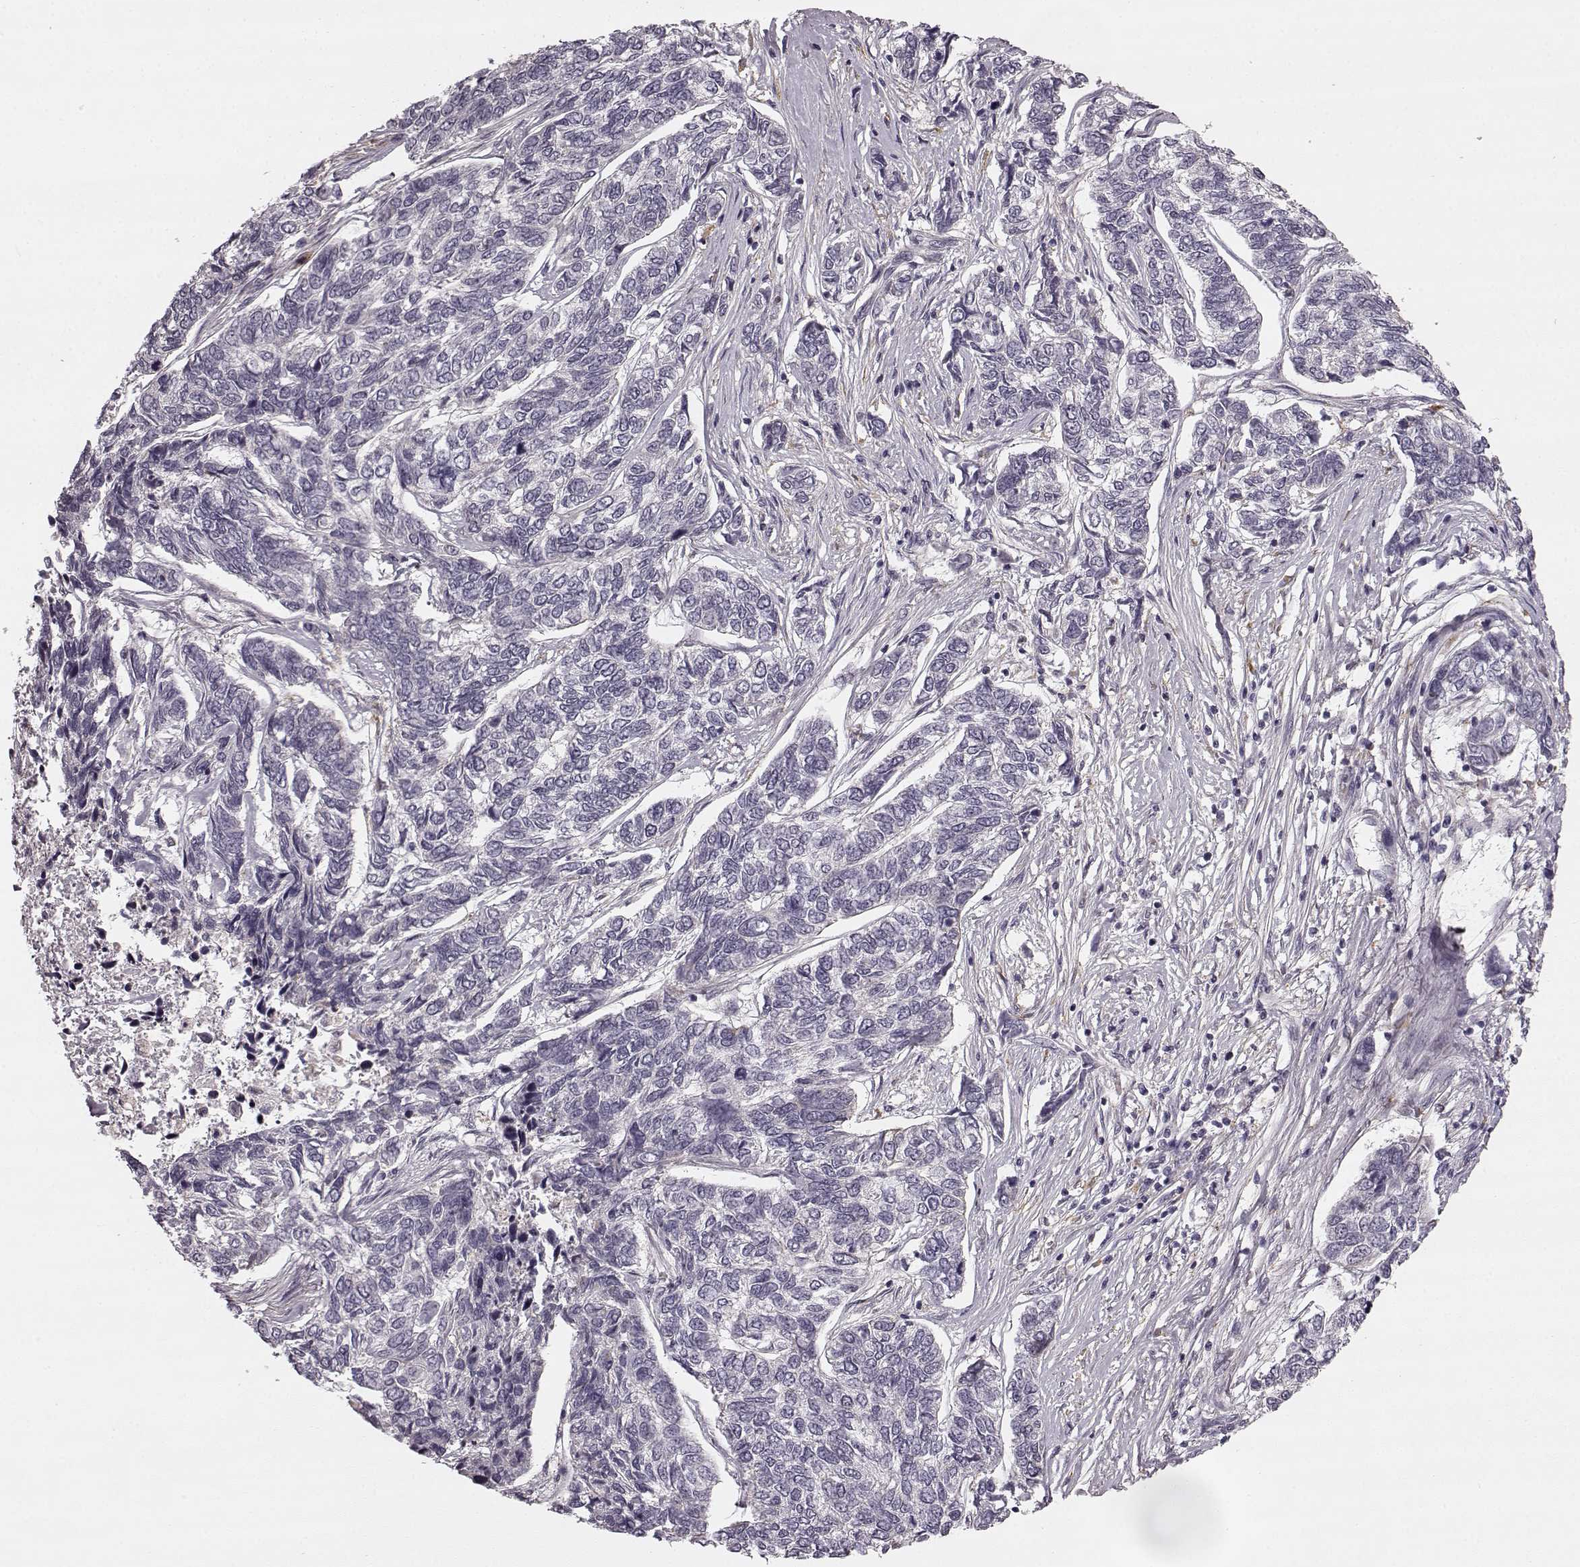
{"staining": {"intensity": "negative", "quantity": "none", "location": "none"}, "tissue": "skin cancer", "cell_type": "Tumor cells", "image_type": "cancer", "snomed": [{"axis": "morphology", "description": "Basal cell carcinoma"}, {"axis": "topography", "description": "Skin"}], "caption": "IHC photomicrograph of skin basal cell carcinoma stained for a protein (brown), which demonstrates no staining in tumor cells.", "gene": "HMMR", "patient": {"sex": "female", "age": 65}}